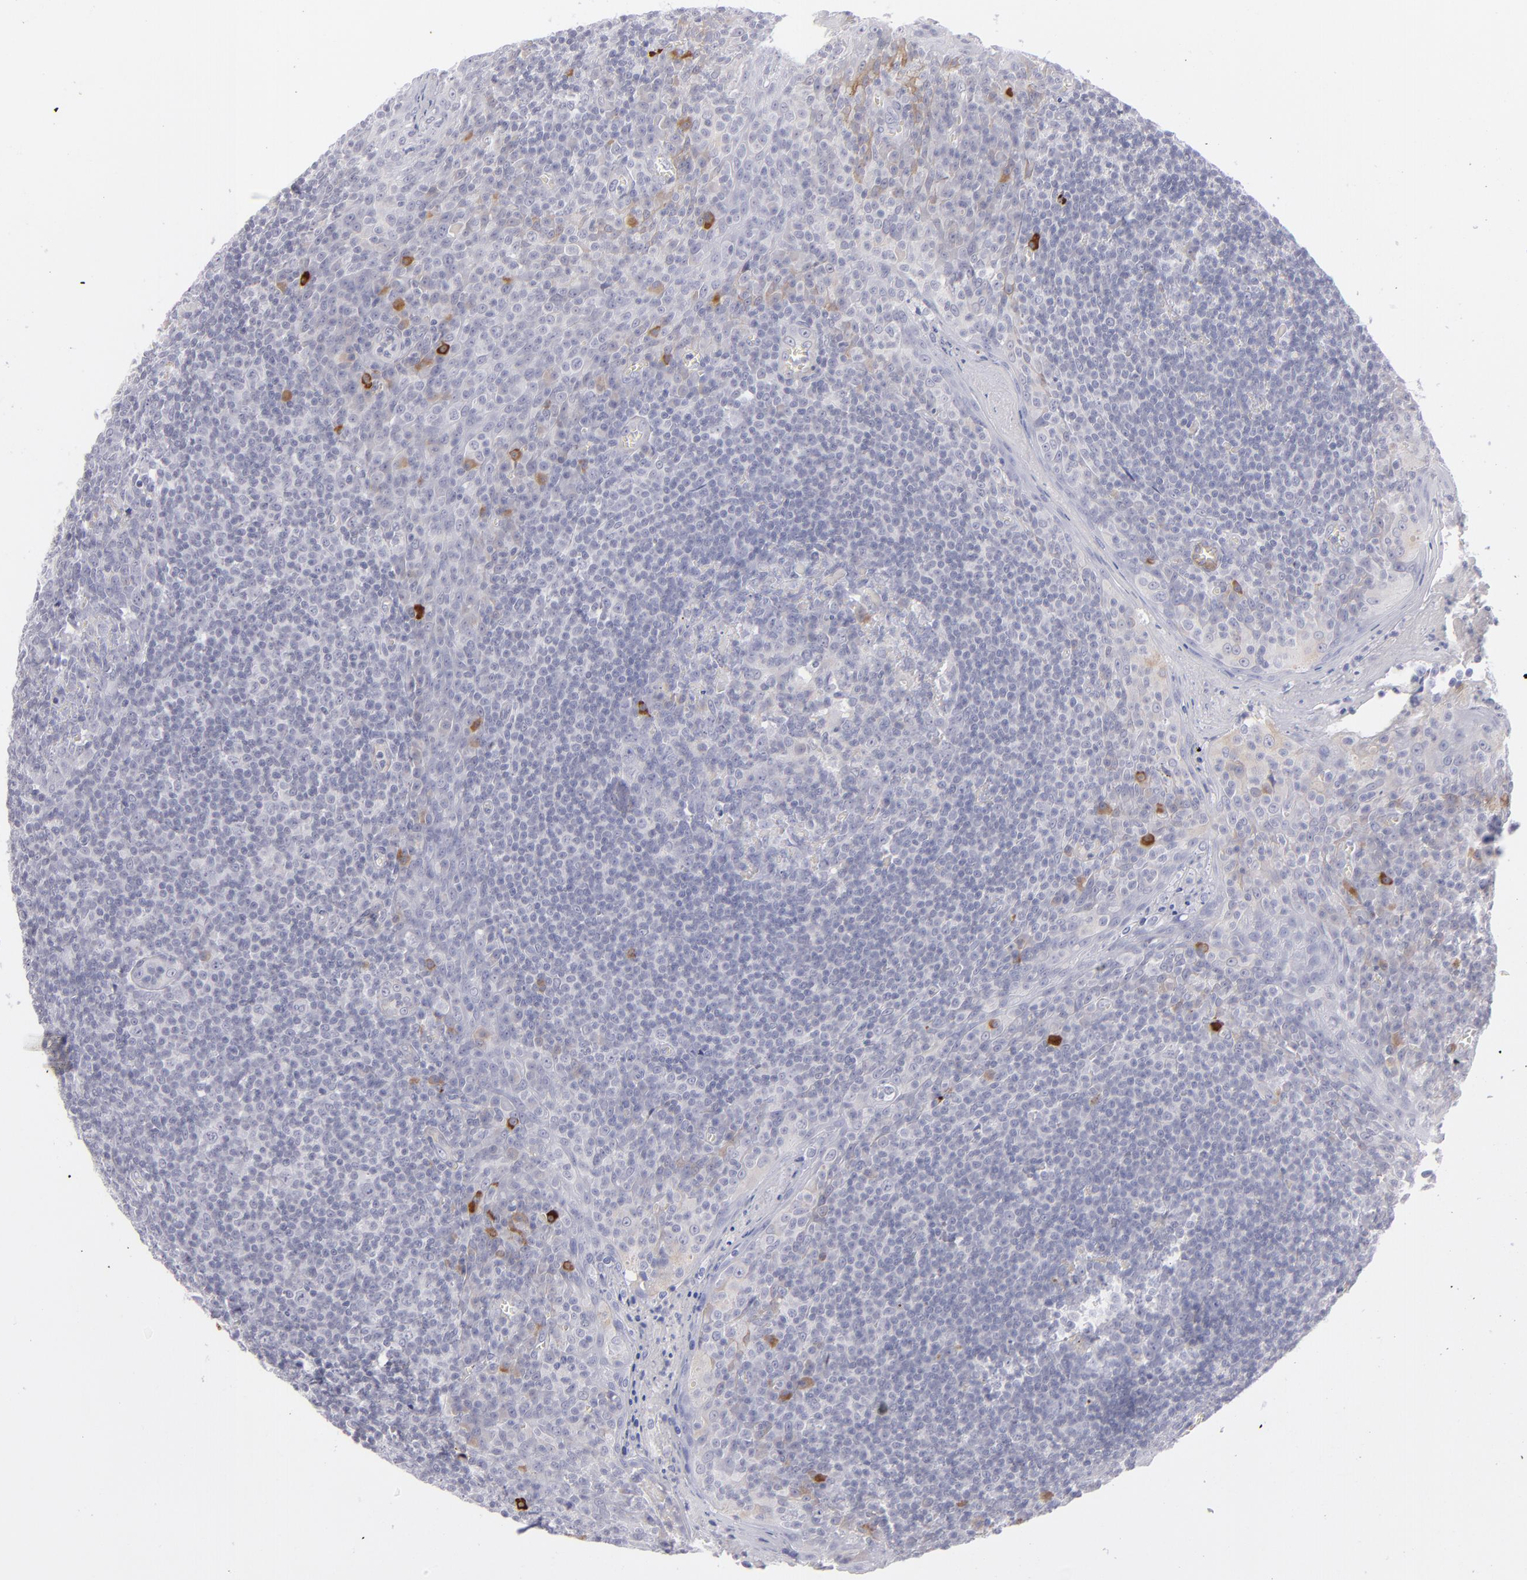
{"staining": {"intensity": "negative", "quantity": "none", "location": "none"}, "tissue": "tonsil", "cell_type": "Germinal center cells", "image_type": "normal", "snomed": [{"axis": "morphology", "description": "Normal tissue, NOS"}, {"axis": "topography", "description": "Tonsil"}], "caption": "The micrograph reveals no staining of germinal center cells in normal tonsil.", "gene": "ITGB4", "patient": {"sex": "male", "age": 31}}